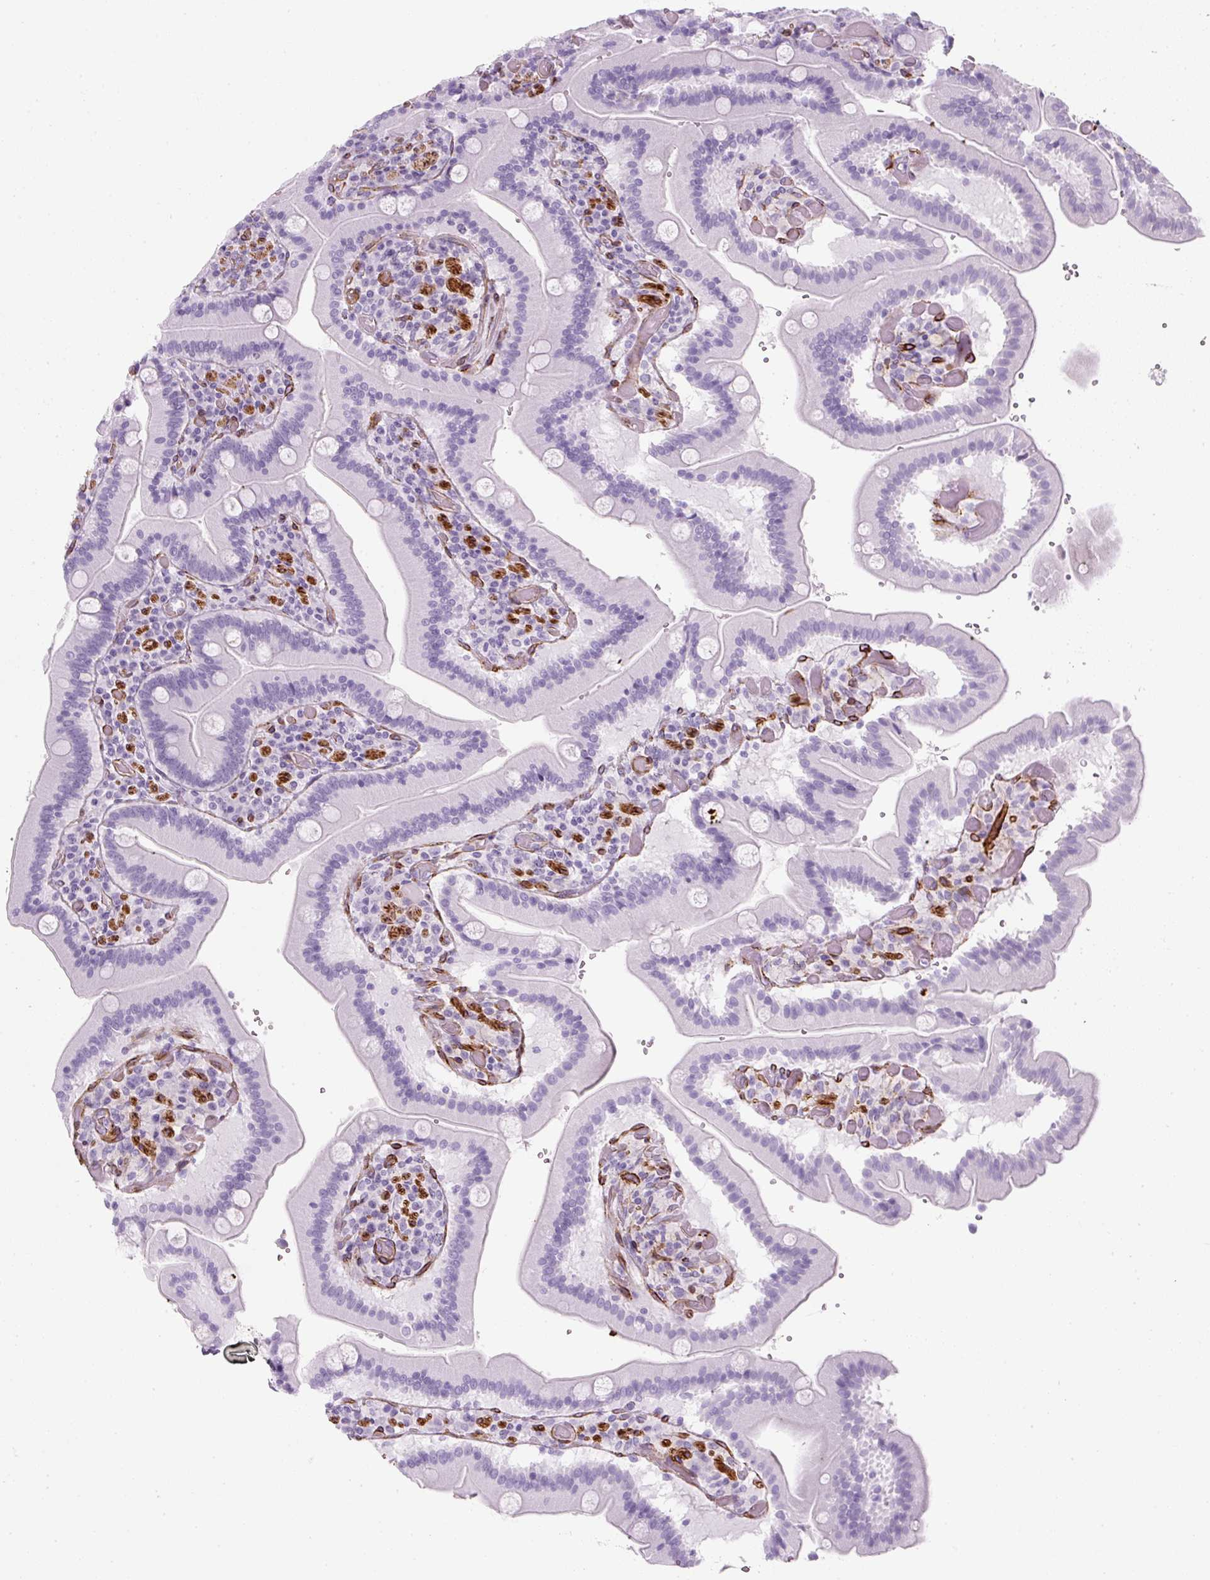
{"staining": {"intensity": "negative", "quantity": "none", "location": "none"}, "tissue": "duodenum", "cell_type": "Glandular cells", "image_type": "normal", "snomed": [{"axis": "morphology", "description": "Normal tissue, NOS"}, {"axis": "topography", "description": "Duodenum"}], "caption": "Immunohistochemical staining of benign duodenum displays no significant expression in glandular cells. The staining was performed using DAB to visualize the protein expression in brown, while the nuclei were stained in blue with hematoxylin (Magnification: 20x).", "gene": "CAVIN3", "patient": {"sex": "female", "age": 62}}